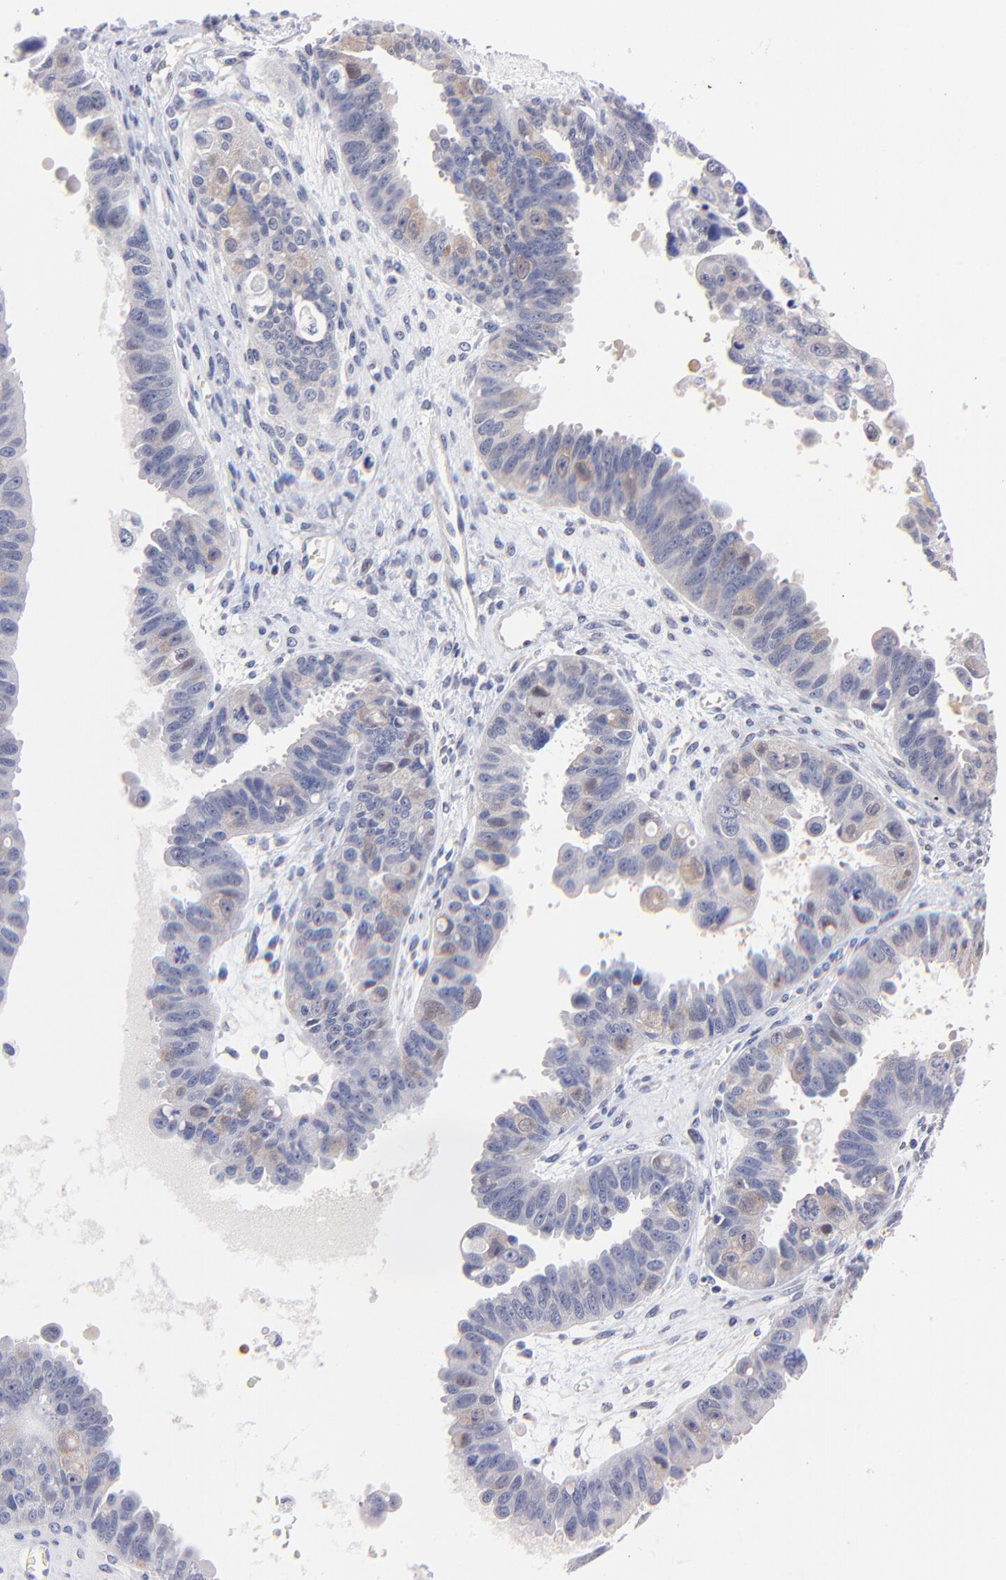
{"staining": {"intensity": "weak", "quantity": "<25%", "location": "nuclear"}, "tissue": "ovarian cancer", "cell_type": "Tumor cells", "image_type": "cancer", "snomed": [{"axis": "morphology", "description": "Carcinoma, endometroid"}, {"axis": "topography", "description": "Ovary"}], "caption": "The photomicrograph reveals no staining of tumor cells in ovarian endometroid carcinoma. Brightfield microscopy of immunohistochemistry (IHC) stained with DAB (brown) and hematoxylin (blue), captured at high magnification.", "gene": "ZNF155", "patient": {"sex": "female", "age": 85}}